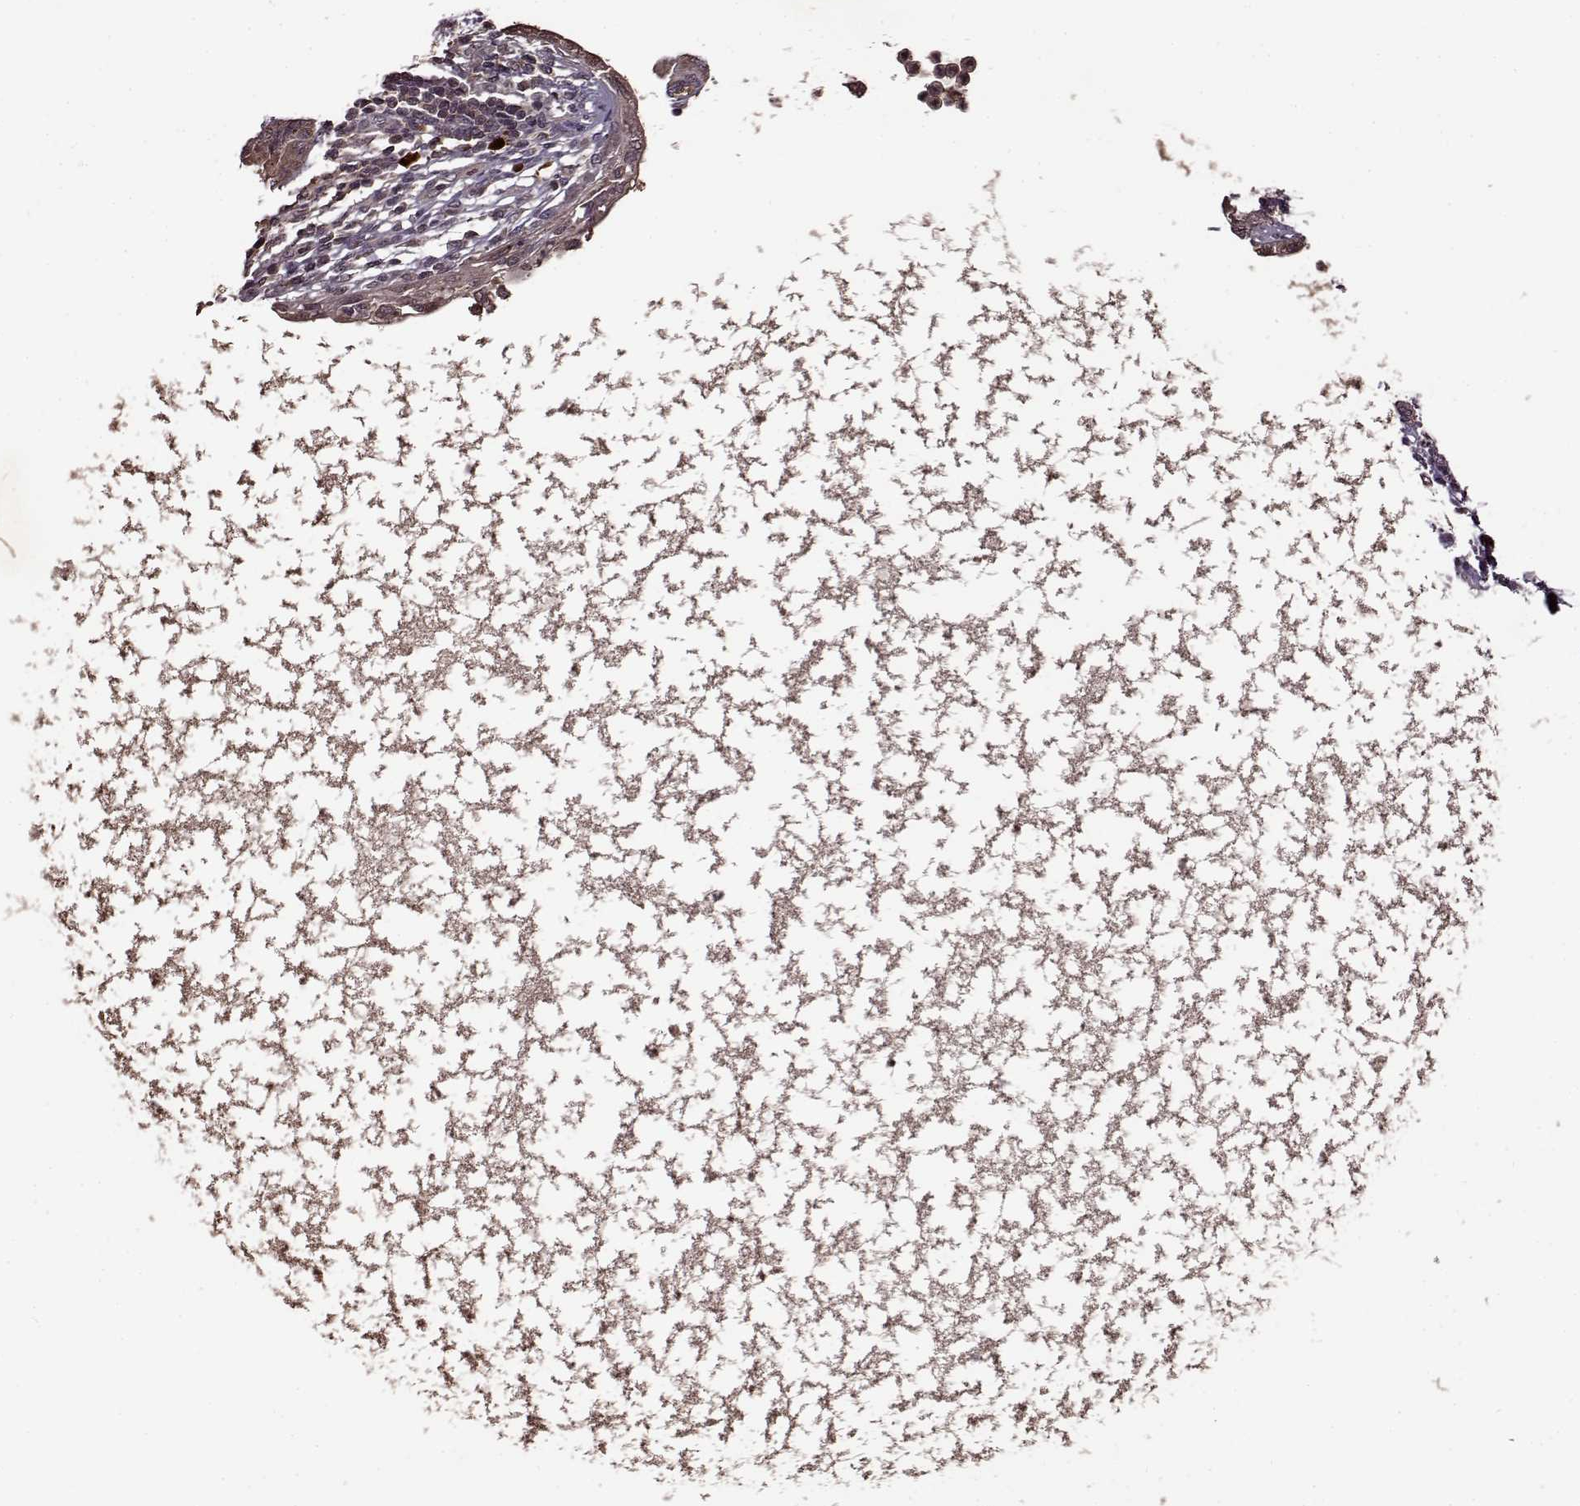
{"staining": {"intensity": "weak", "quantity": "25%-75%", "location": "cytoplasmic/membranous"}, "tissue": "testis cancer", "cell_type": "Tumor cells", "image_type": "cancer", "snomed": [{"axis": "morphology", "description": "Carcinoma, Embryonal, NOS"}, {"axis": "topography", "description": "Testis"}], "caption": "Embryonal carcinoma (testis) stained with immunohistochemistry (IHC) exhibits weak cytoplasmic/membranous expression in about 25%-75% of tumor cells.", "gene": "MAIP1", "patient": {"sex": "male", "age": 26}}